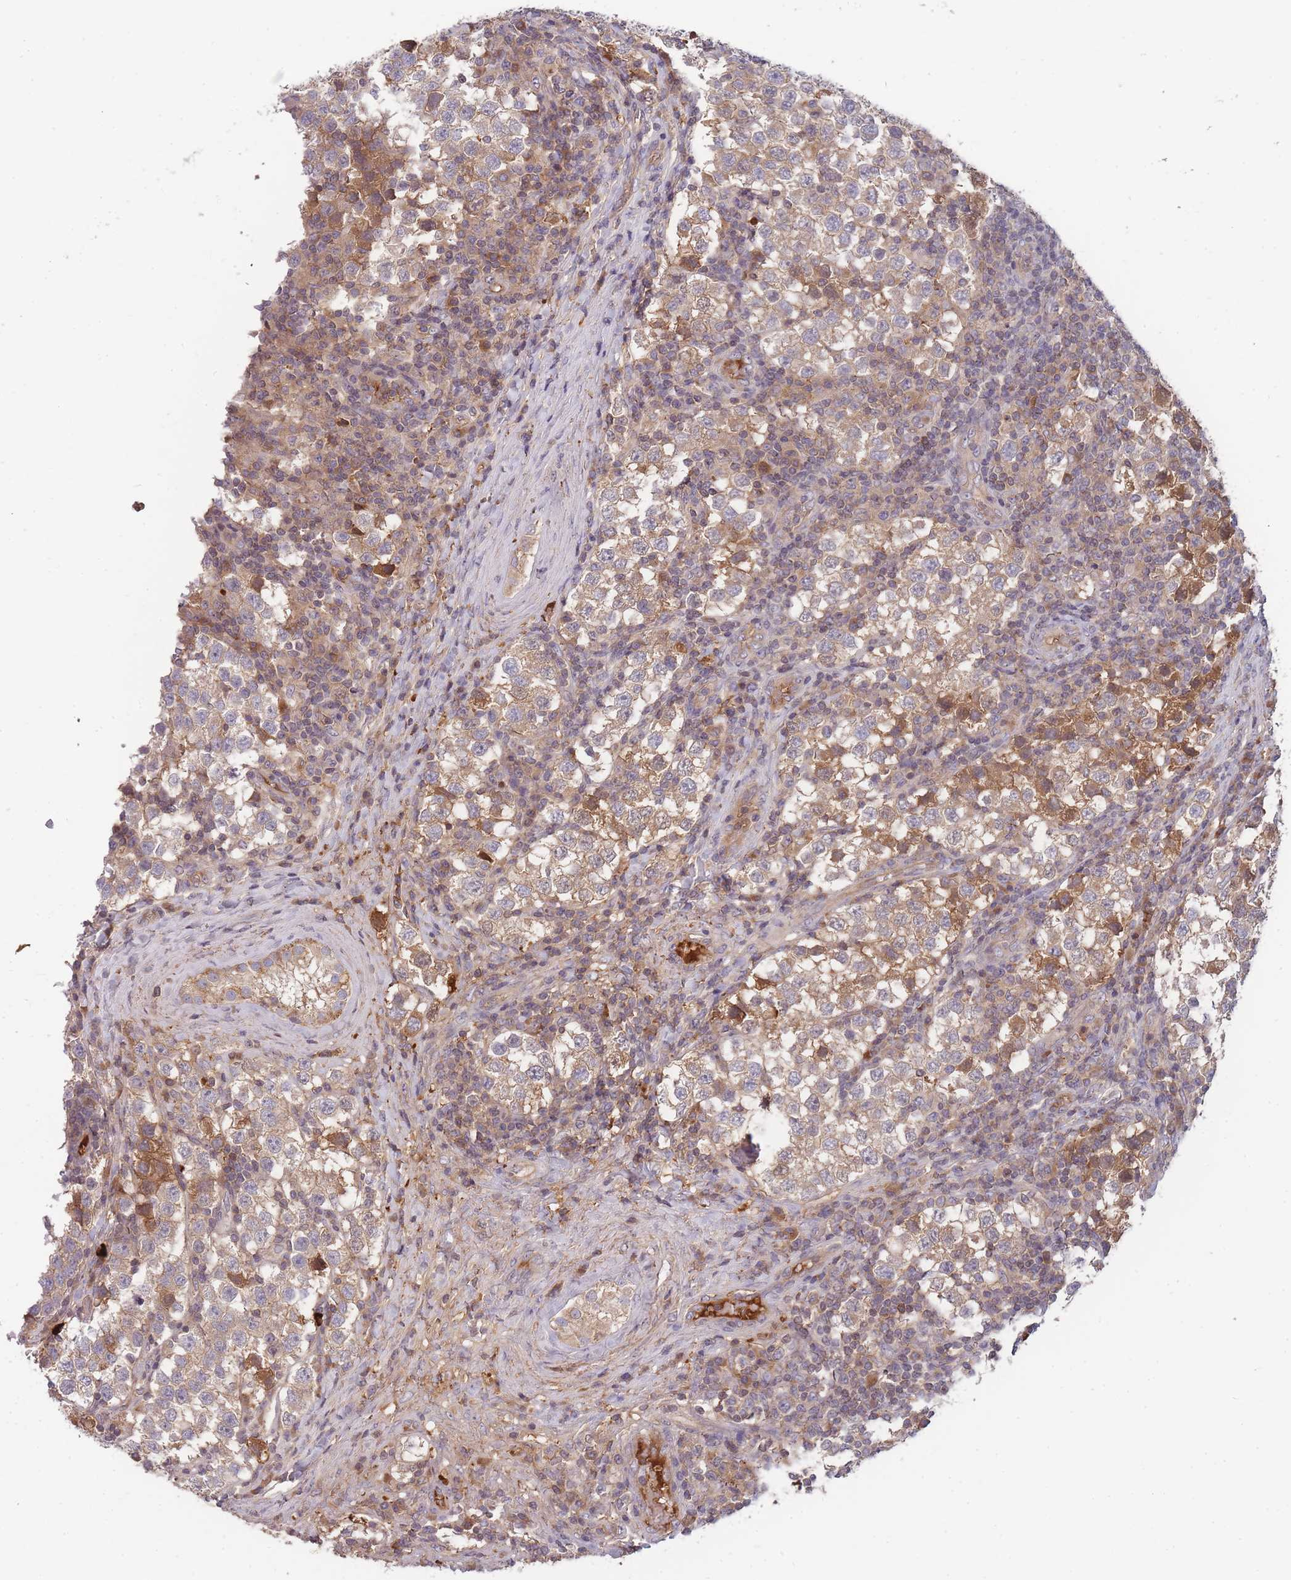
{"staining": {"intensity": "moderate", "quantity": "<25%", "location": "cytoplasmic/membranous"}, "tissue": "testis cancer", "cell_type": "Tumor cells", "image_type": "cancer", "snomed": [{"axis": "morphology", "description": "Seminoma, NOS"}, {"axis": "topography", "description": "Testis"}], "caption": "IHC histopathology image of human seminoma (testis) stained for a protein (brown), which reveals low levels of moderate cytoplasmic/membranous positivity in approximately <25% of tumor cells.", "gene": "RALGDS", "patient": {"sex": "male", "age": 34}}